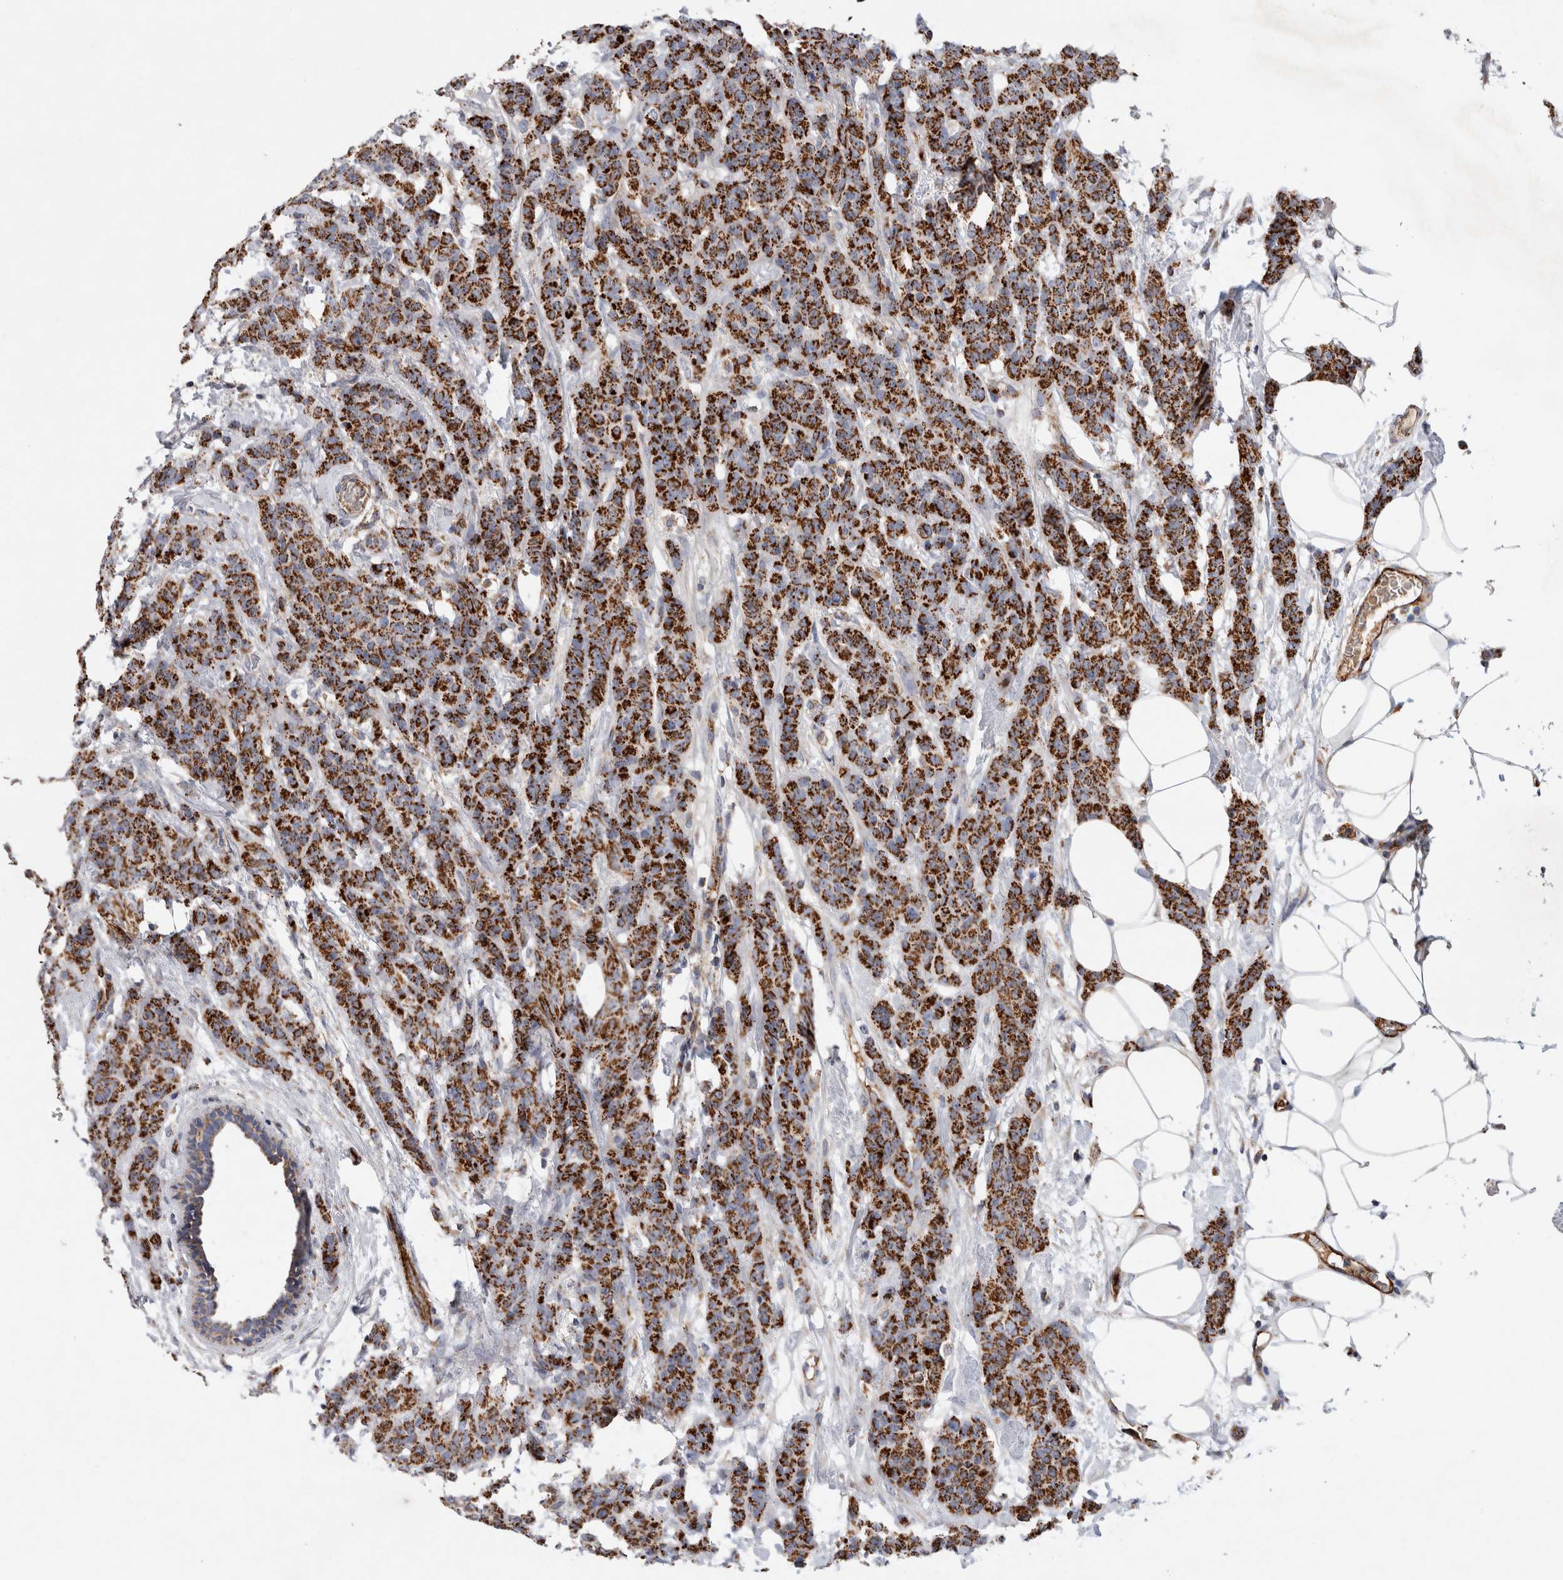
{"staining": {"intensity": "strong", "quantity": ">75%", "location": "cytoplasmic/membranous"}, "tissue": "breast cancer", "cell_type": "Tumor cells", "image_type": "cancer", "snomed": [{"axis": "morphology", "description": "Normal tissue, NOS"}, {"axis": "morphology", "description": "Duct carcinoma"}, {"axis": "topography", "description": "Breast"}], "caption": "Immunohistochemistry image of human breast intraductal carcinoma stained for a protein (brown), which displays high levels of strong cytoplasmic/membranous expression in about >75% of tumor cells.", "gene": "IARS2", "patient": {"sex": "female", "age": 40}}